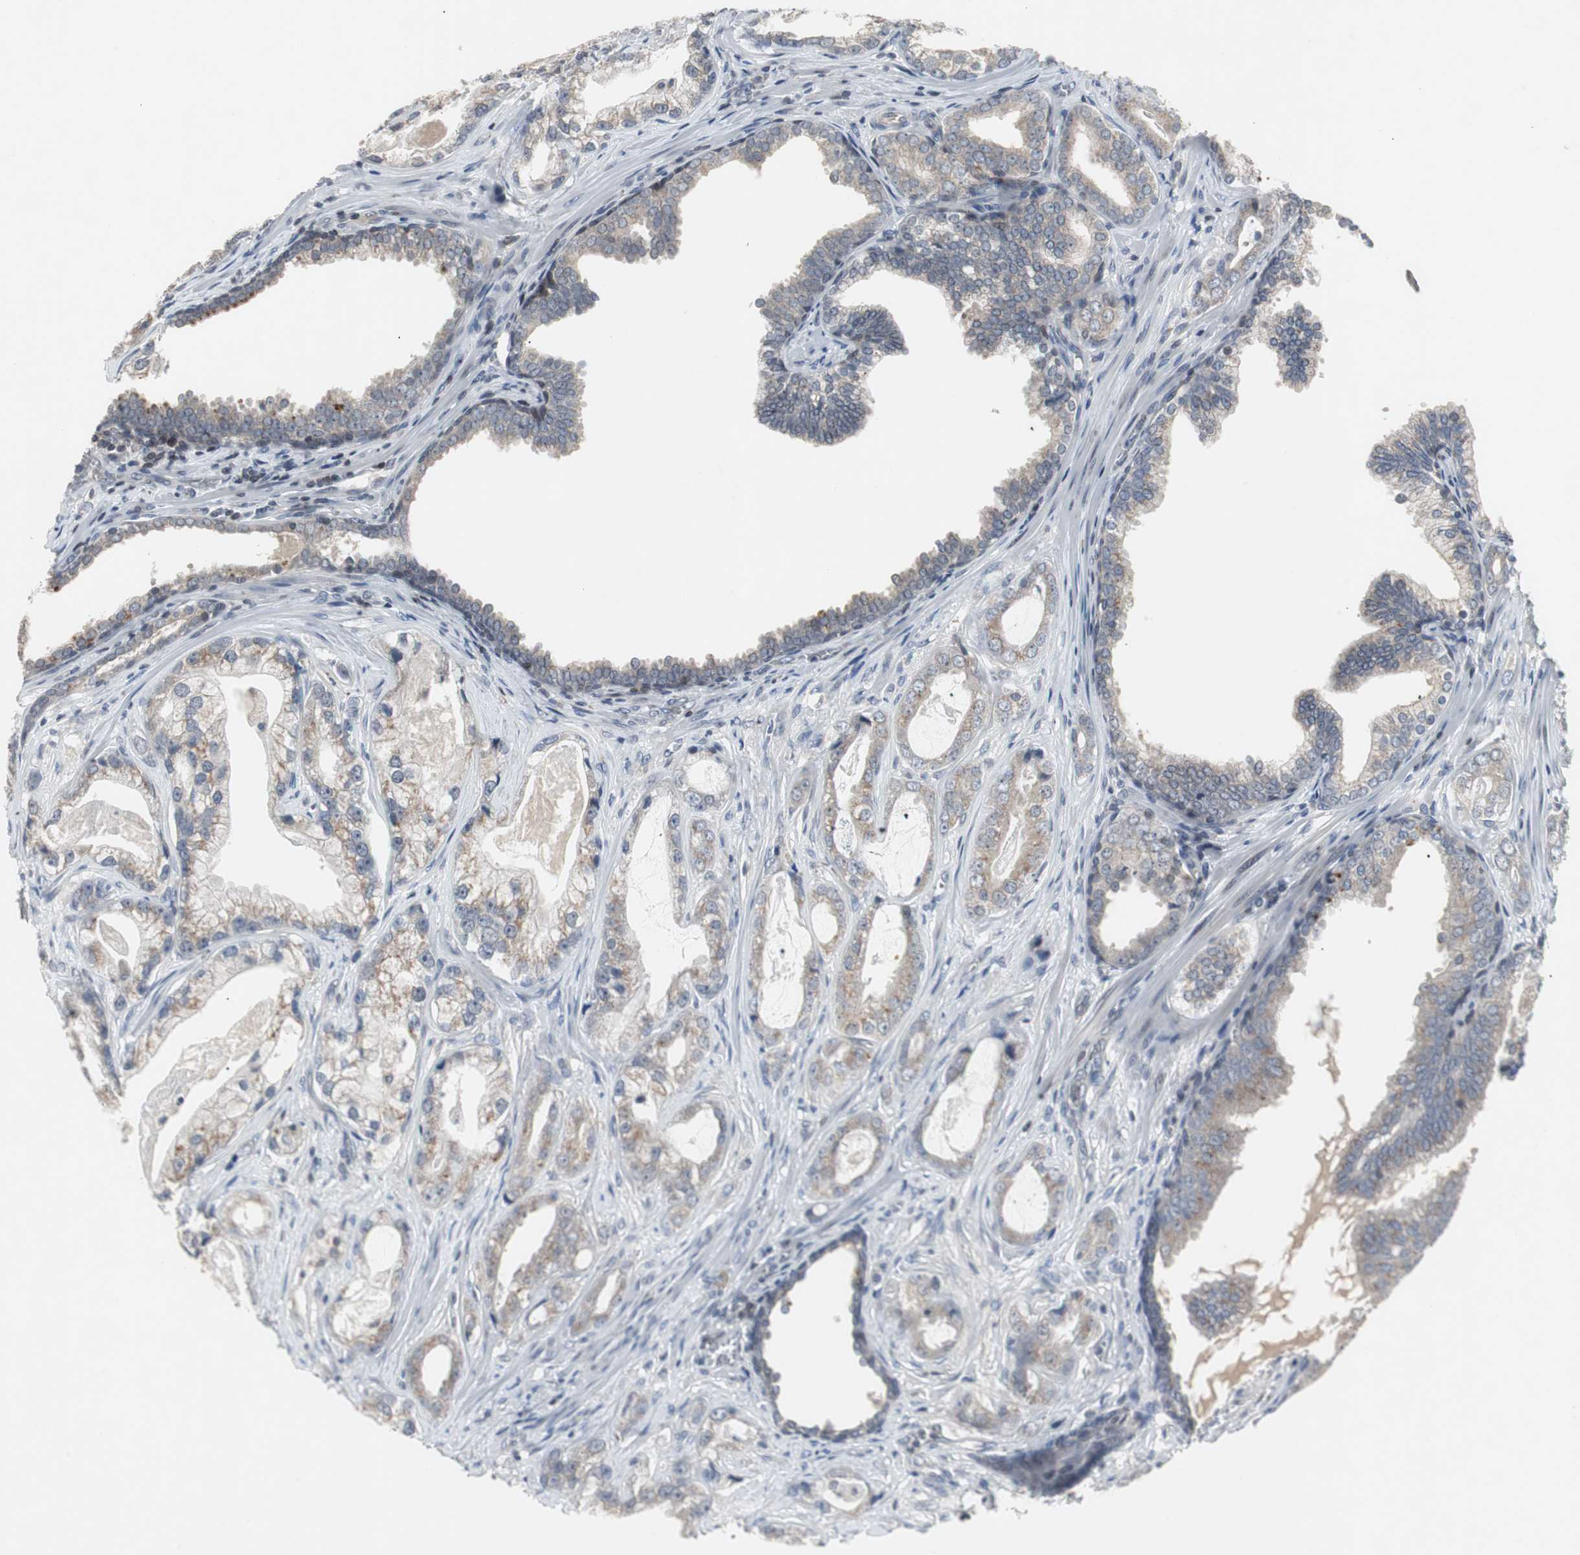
{"staining": {"intensity": "weak", "quantity": "25%-75%", "location": "cytoplasmic/membranous"}, "tissue": "prostate cancer", "cell_type": "Tumor cells", "image_type": "cancer", "snomed": [{"axis": "morphology", "description": "Adenocarcinoma, Low grade"}, {"axis": "topography", "description": "Prostate"}], "caption": "Brown immunohistochemical staining in human prostate low-grade adenocarcinoma reveals weak cytoplasmic/membranous expression in about 25%-75% of tumor cells.", "gene": "ZNF396", "patient": {"sex": "male", "age": 59}}